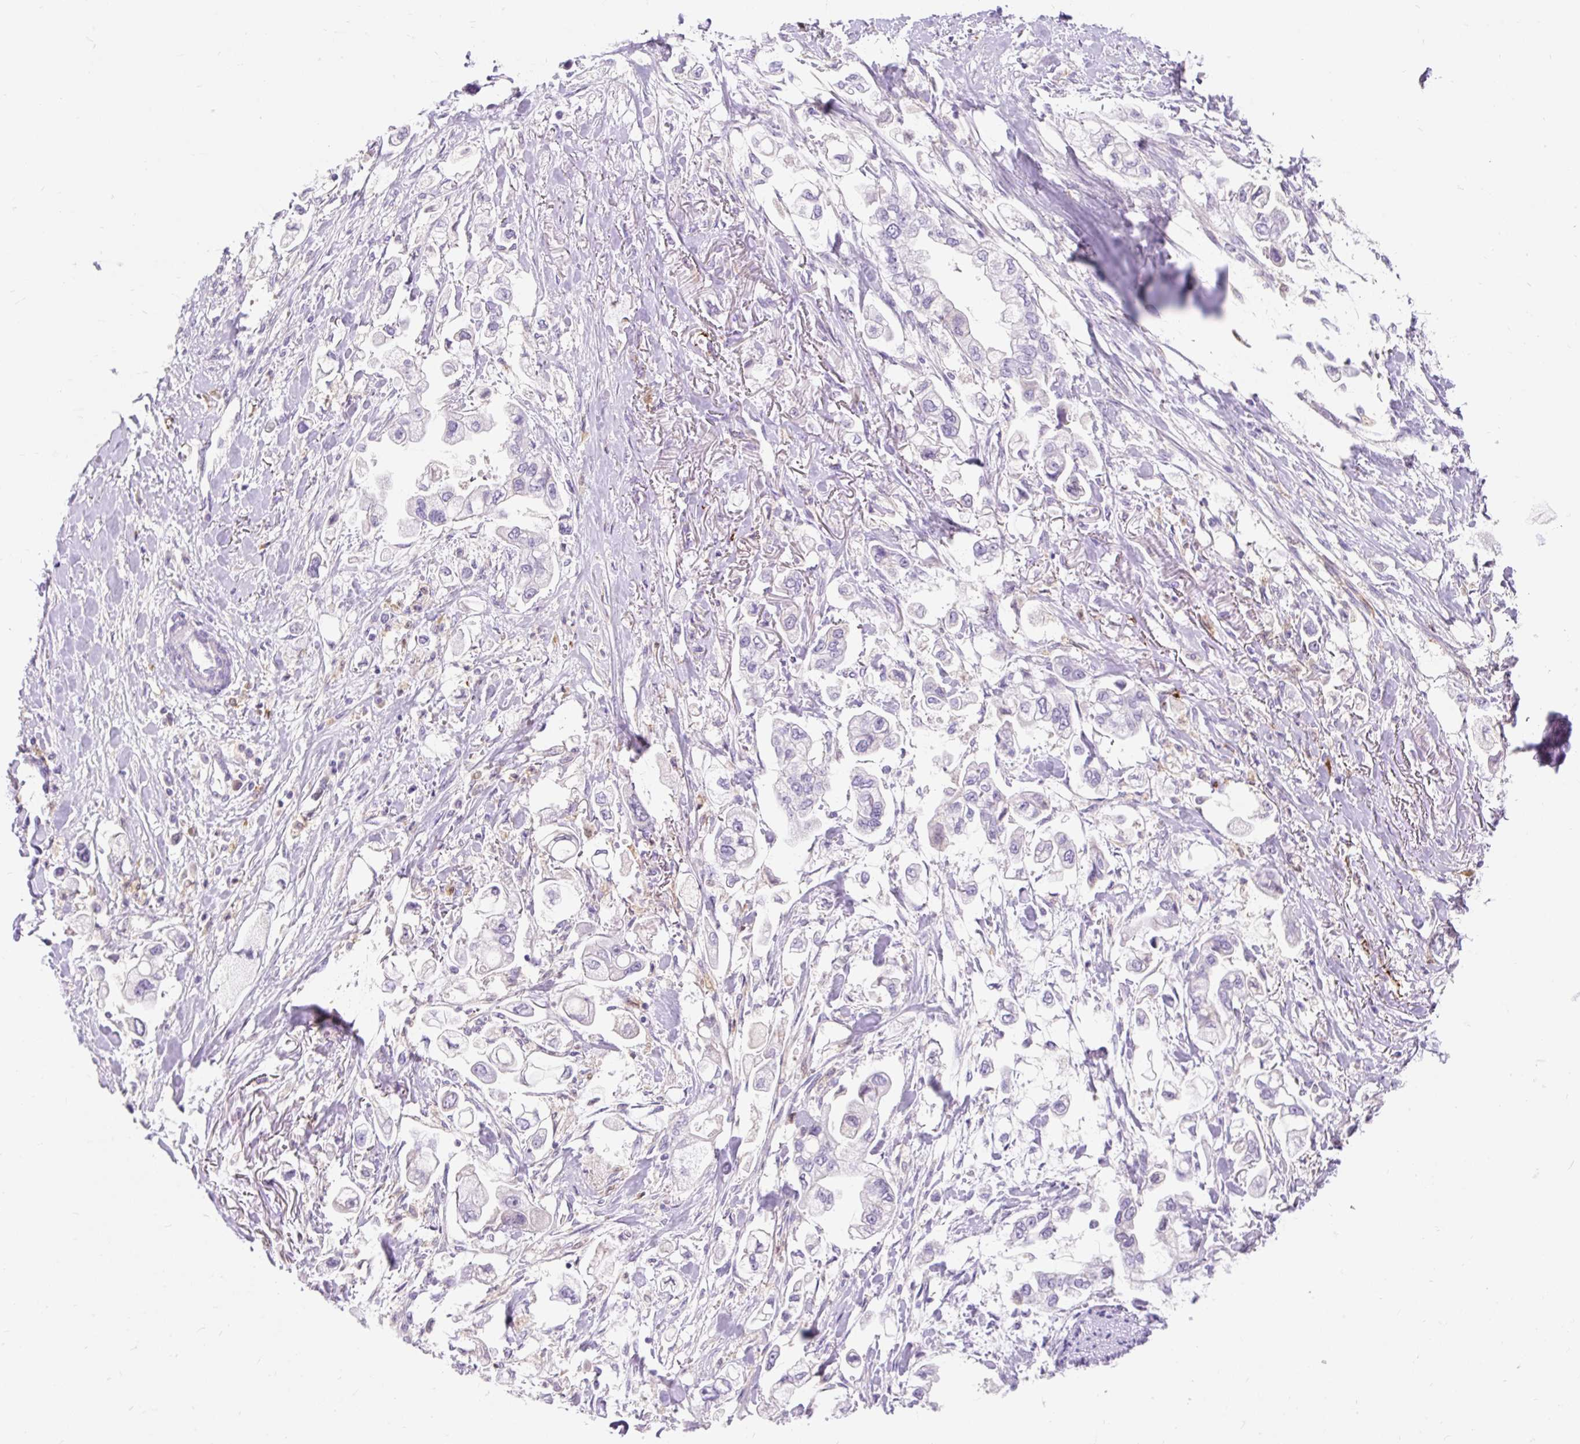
{"staining": {"intensity": "negative", "quantity": "none", "location": "none"}, "tissue": "stomach cancer", "cell_type": "Tumor cells", "image_type": "cancer", "snomed": [{"axis": "morphology", "description": "Adenocarcinoma, NOS"}, {"axis": "topography", "description": "Stomach"}], "caption": "DAB (3,3'-diaminobenzidine) immunohistochemical staining of human stomach adenocarcinoma shows no significant staining in tumor cells. (Immunohistochemistry, brightfield microscopy, high magnification).", "gene": "TMEM150C", "patient": {"sex": "male", "age": 62}}